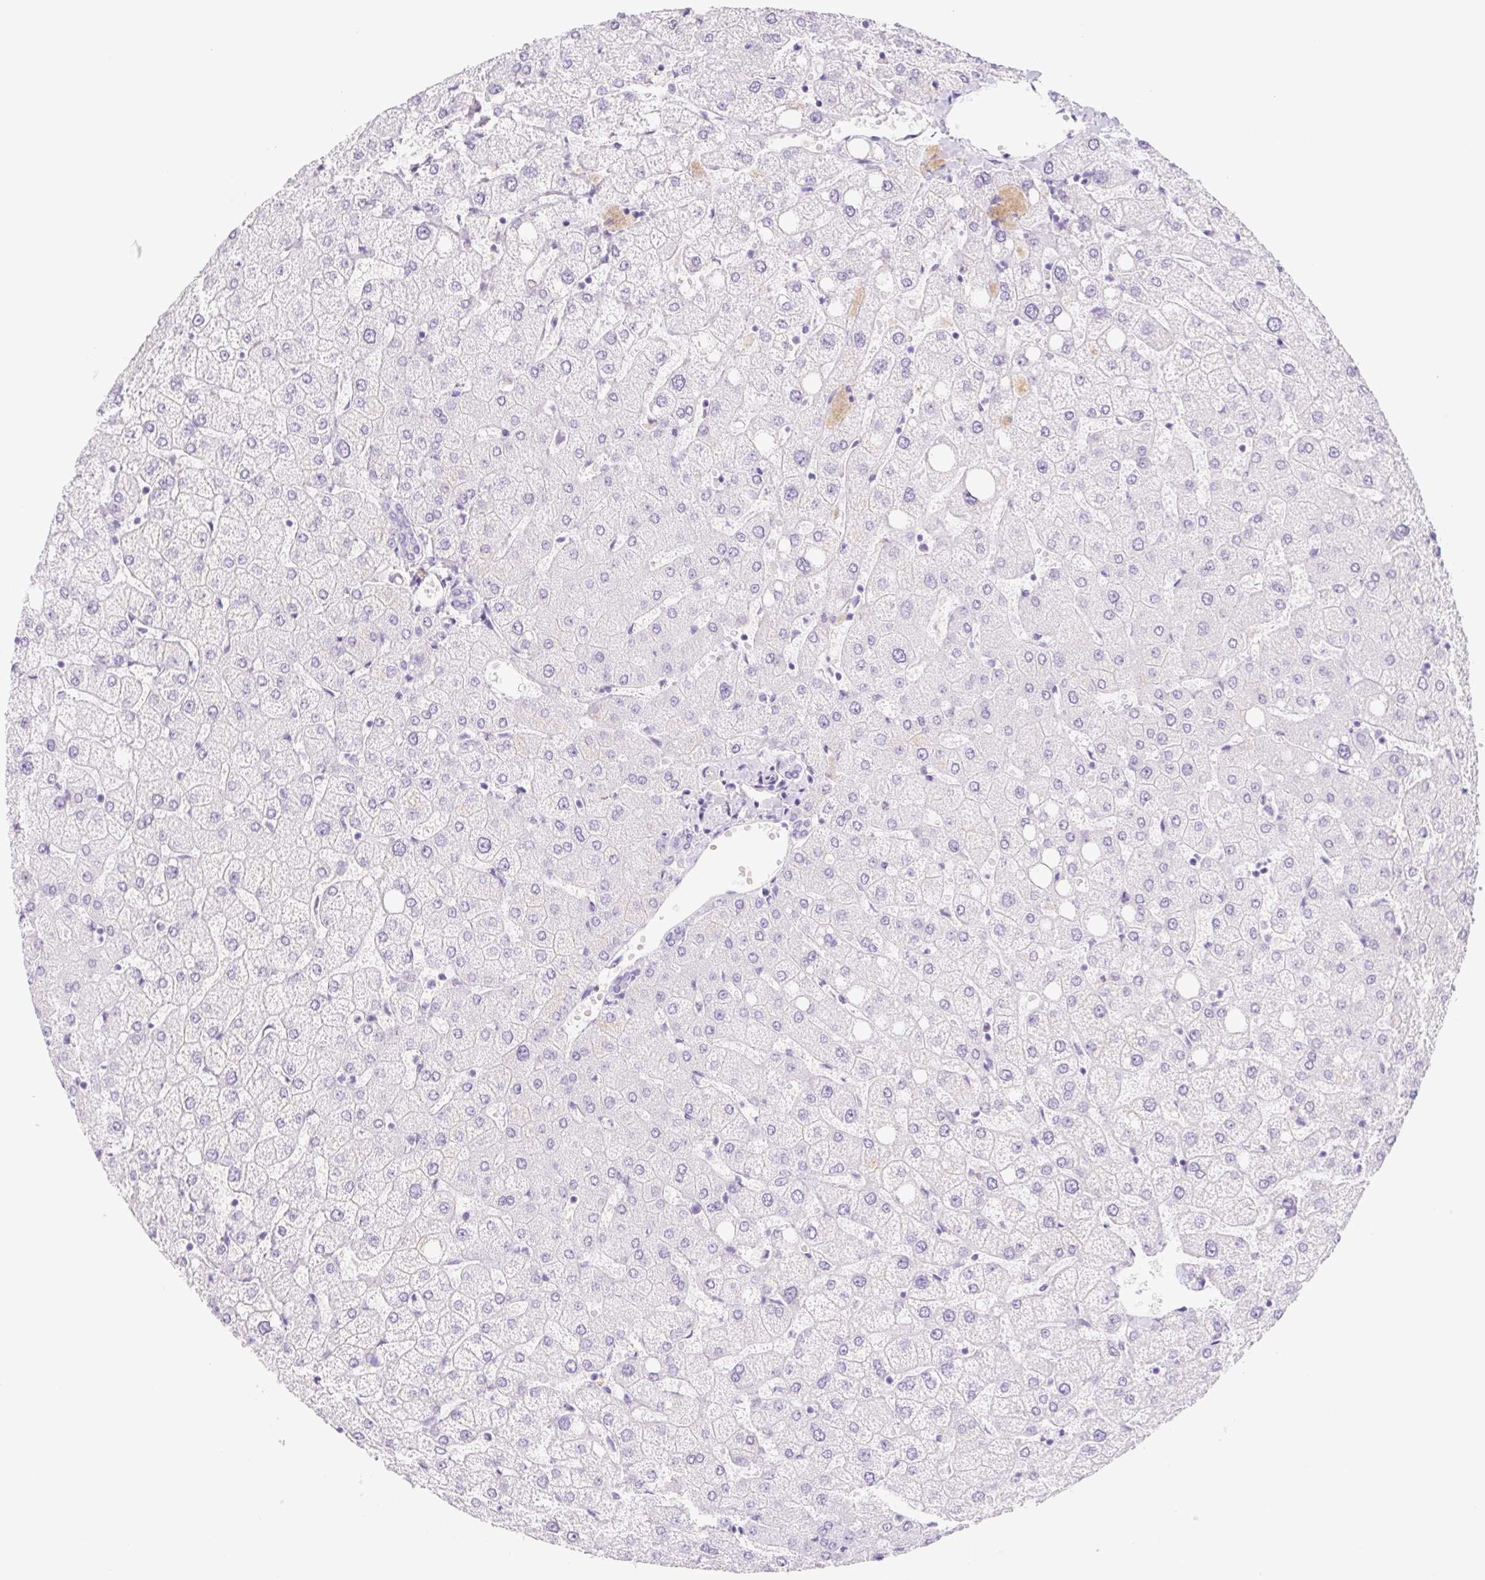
{"staining": {"intensity": "negative", "quantity": "none", "location": "none"}, "tissue": "liver", "cell_type": "Cholangiocytes", "image_type": "normal", "snomed": [{"axis": "morphology", "description": "Normal tissue, NOS"}, {"axis": "topography", "description": "Liver"}], "caption": "High power microscopy image of an IHC histopathology image of unremarkable liver, revealing no significant staining in cholangiocytes. (Stains: DAB (3,3'-diaminobenzidine) immunohistochemistry (IHC) with hematoxylin counter stain, Microscopy: brightfield microscopy at high magnification).", "gene": "CYP21A2", "patient": {"sex": "female", "age": 54}}